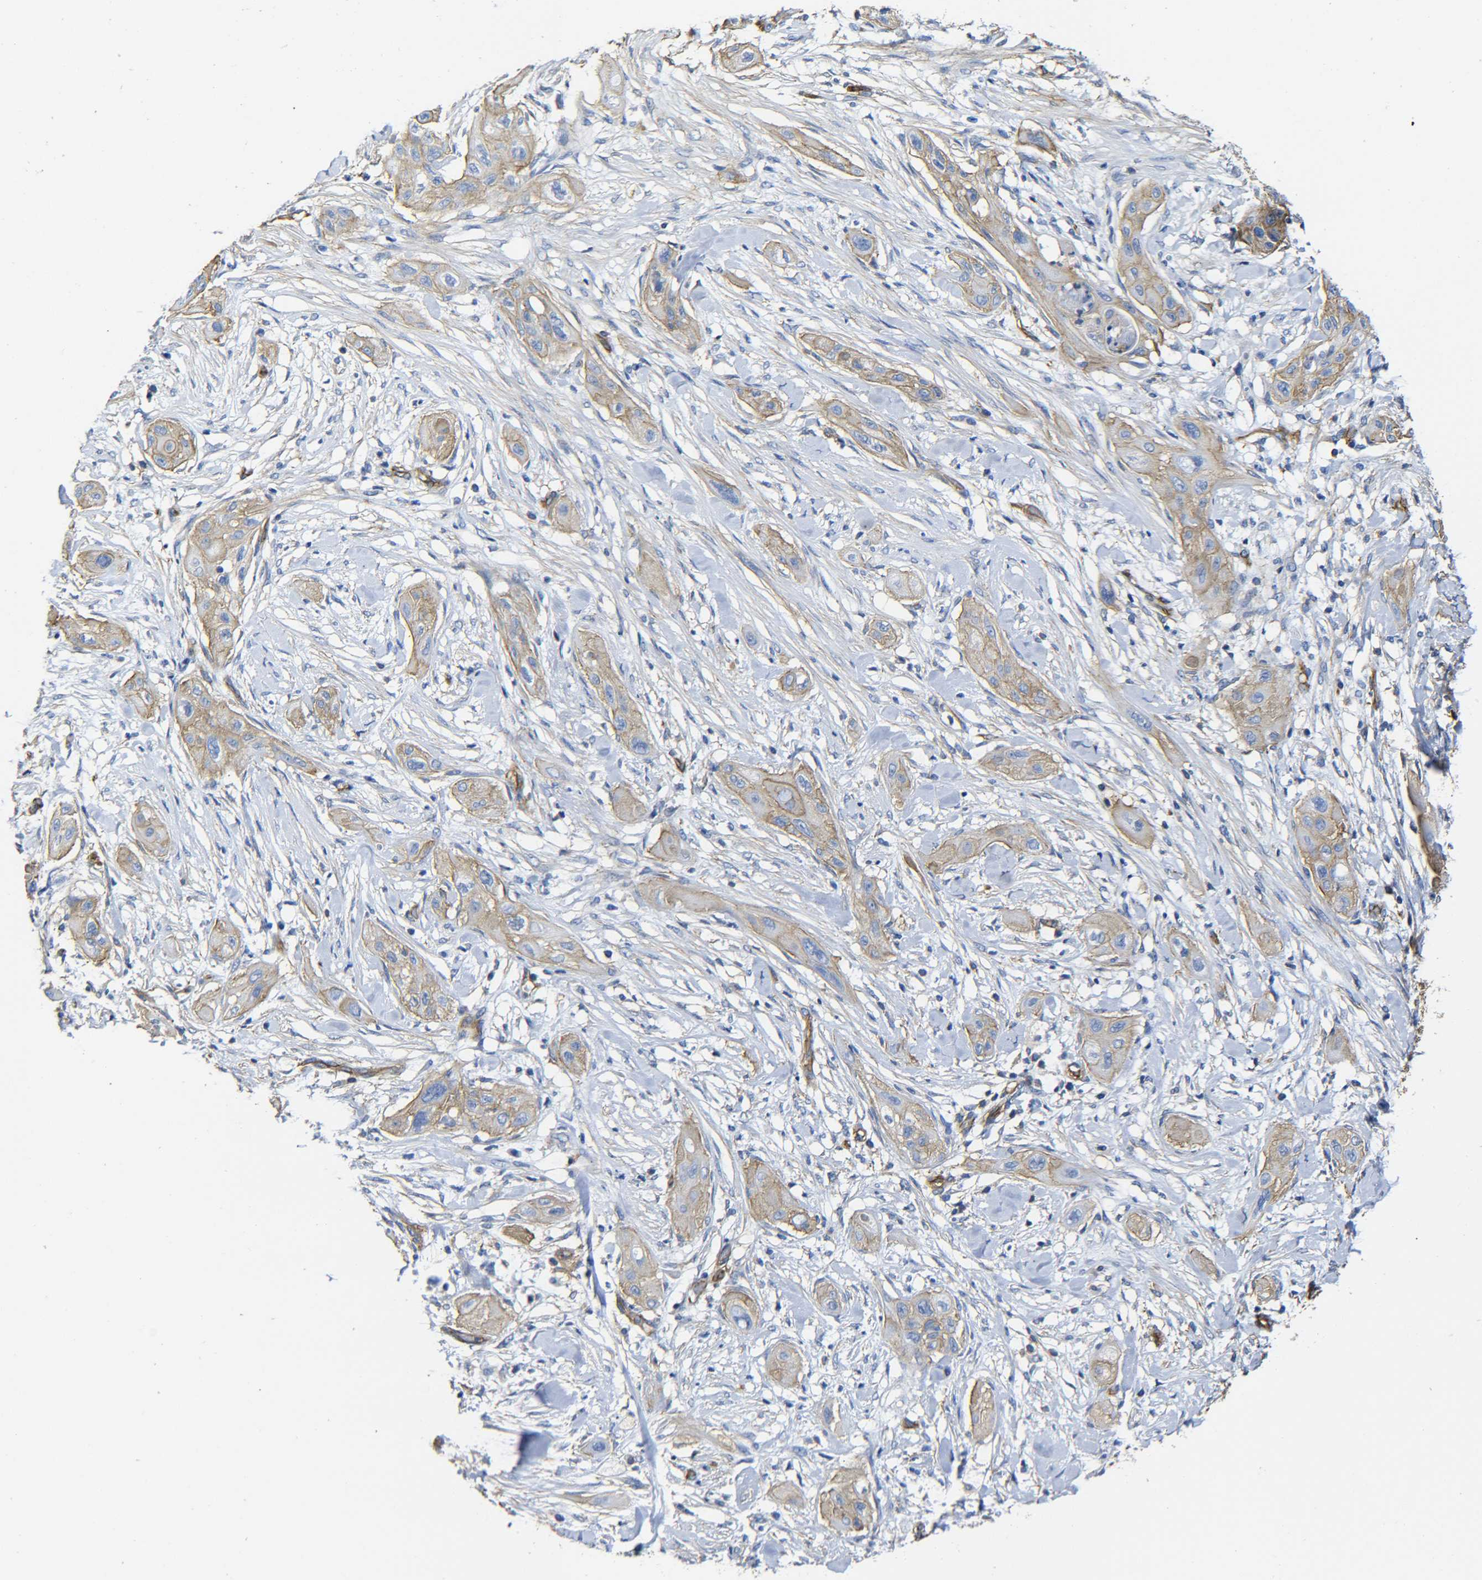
{"staining": {"intensity": "weak", "quantity": ">75%", "location": "cytoplasmic/membranous"}, "tissue": "lung cancer", "cell_type": "Tumor cells", "image_type": "cancer", "snomed": [{"axis": "morphology", "description": "Squamous cell carcinoma, NOS"}, {"axis": "topography", "description": "Lung"}], "caption": "A low amount of weak cytoplasmic/membranous expression is present in approximately >75% of tumor cells in lung cancer (squamous cell carcinoma) tissue. Immunohistochemistry stains the protein of interest in brown and the nuclei are stained blue.", "gene": "SPTBN1", "patient": {"sex": "female", "age": 47}}